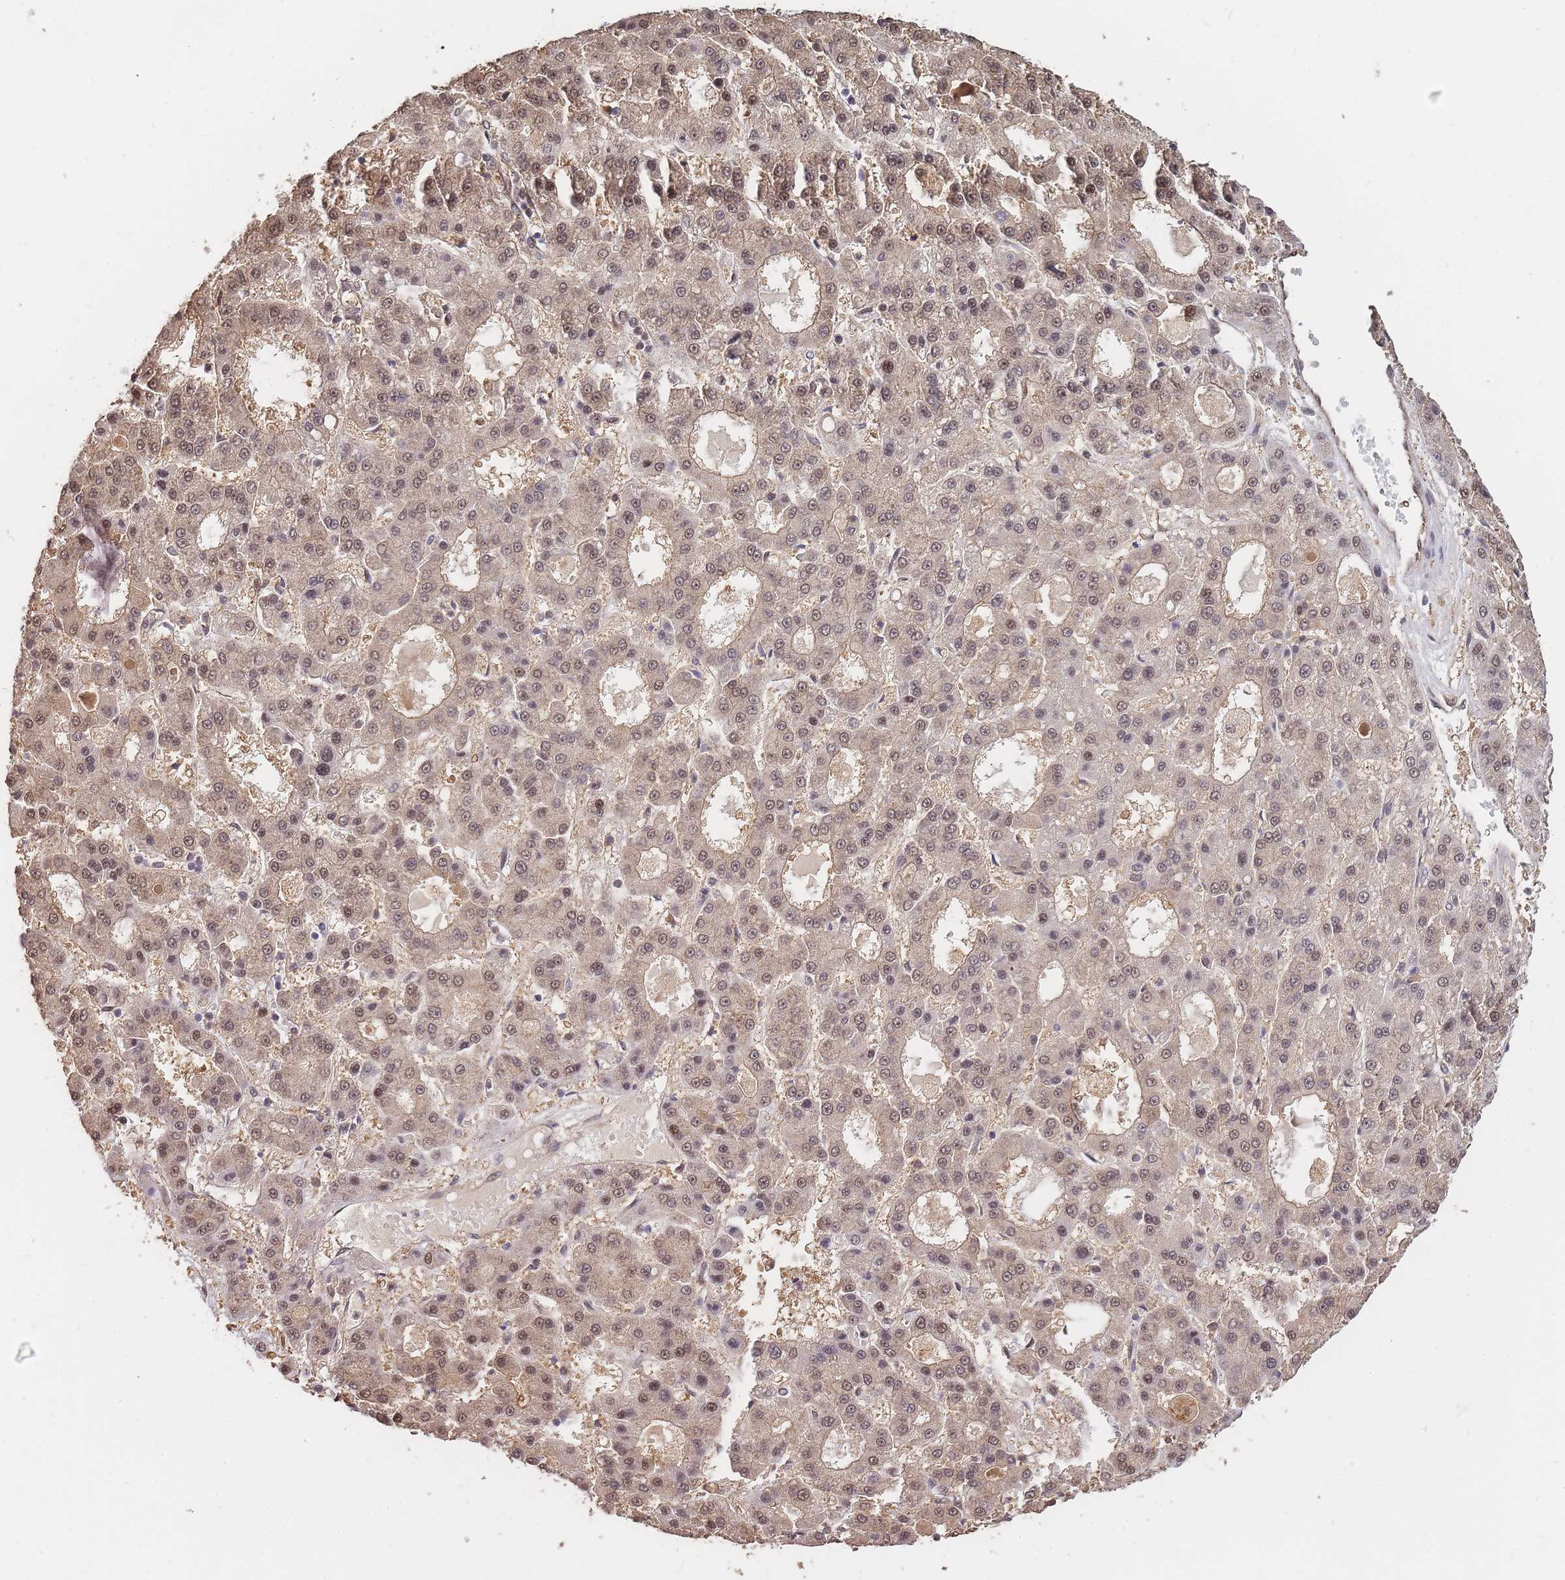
{"staining": {"intensity": "weak", "quantity": ">75%", "location": "nuclear"}, "tissue": "liver cancer", "cell_type": "Tumor cells", "image_type": "cancer", "snomed": [{"axis": "morphology", "description": "Carcinoma, Hepatocellular, NOS"}, {"axis": "topography", "description": "Liver"}], "caption": "IHC image of human liver hepatocellular carcinoma stained for a protein (brown), which shows low levels of weak nuclear positivity in about >75% of tumor cells.", "gene": "CDKN2AIPNL", "patient": {"sex": "male", "age": 70}}